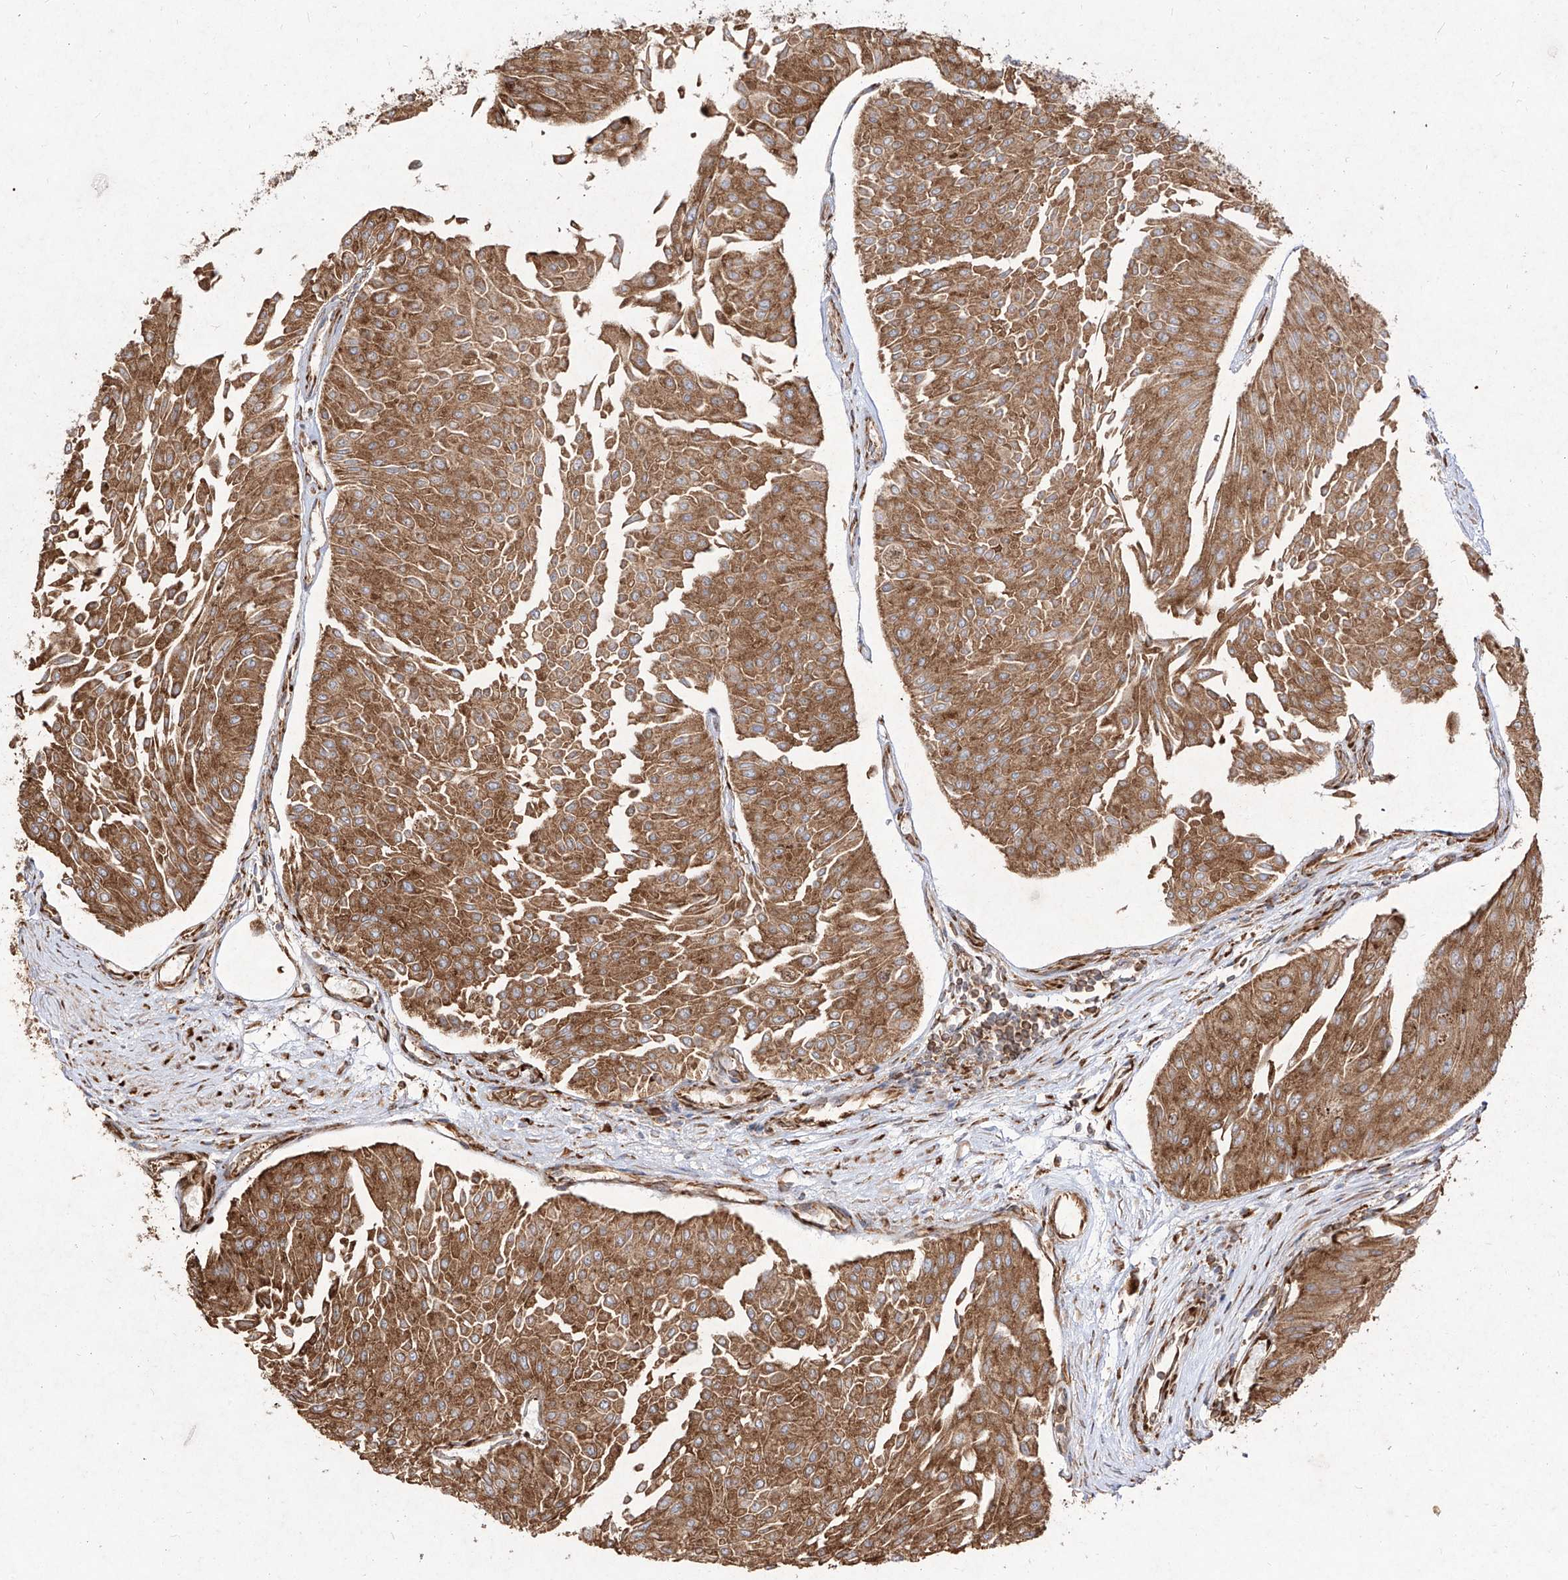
{"staining": {"intensity": "moderate", "quantity": ">75%", "location": "cytoplasmic/membranous"}, "tissue": "urothelial cancer", "cell_type": "Tumor cells", "image_type": "cancer", "snomed": [{"axis": "morphology", "description": "Urothelial carcinoma, Low grade"}, {"axis": "topography", "description": "Urinary bladder"}], "caption": "DAB (3,3'-diaminobenzidine) immunohistochemical staining of human urothelial cancer demonstrates moderate cytoplasmic/membranous protein expression in approximately >75% of tumor cells. The staining was performed using DAB, with brown indicating positive protein expression. Nuclei are stained blue with hematoxylin.", "gene": "RPS25", "patient": {"sex": "male", "age": 67}}